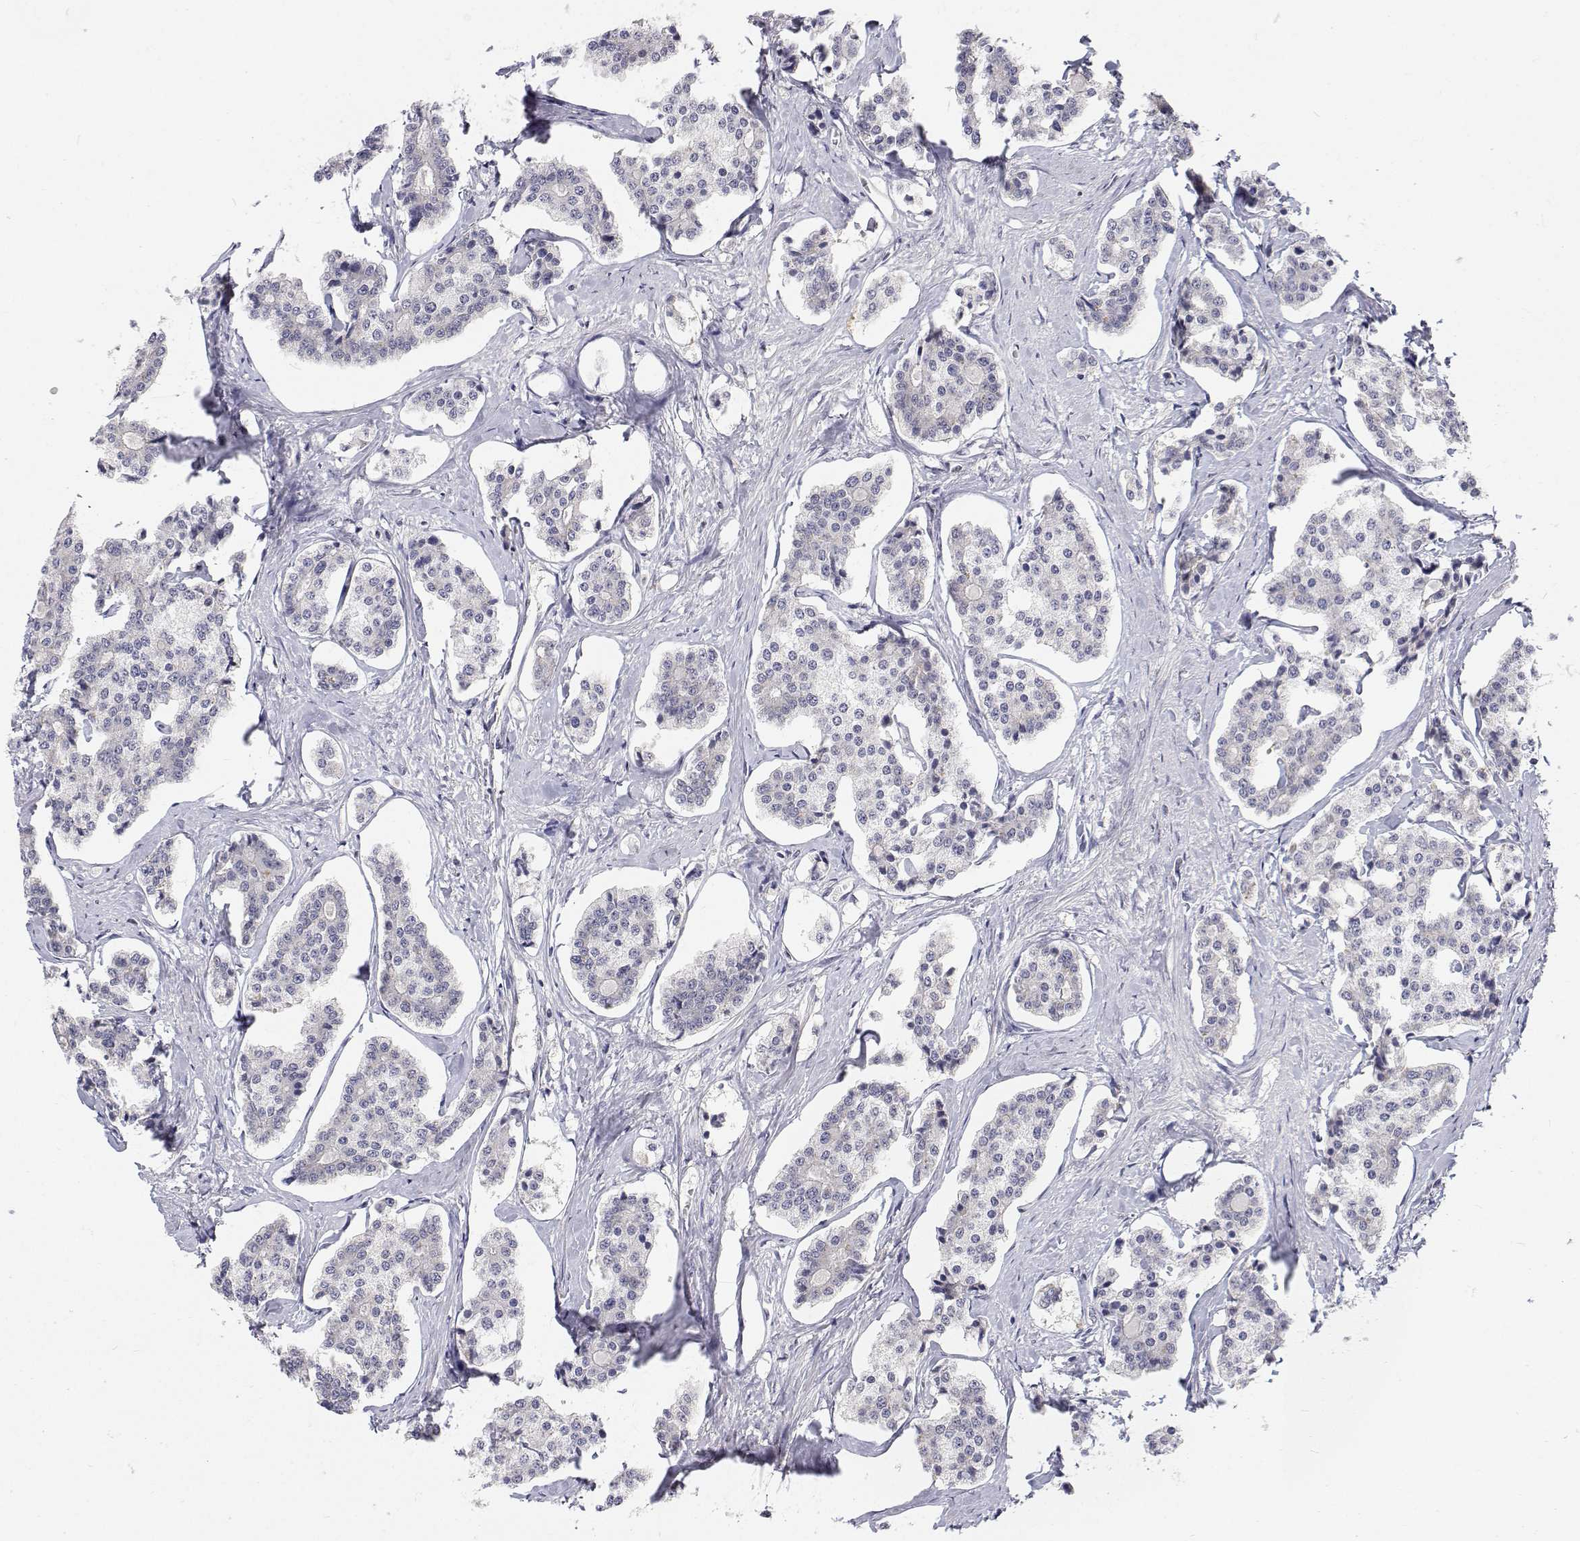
{"staining": {"intensity": "negative", "quantity": "none", "location": "none"}, "tissue": "carcinoid", "cell_type": "Tumor cells", "image_type": "cancer", "snomed": [{"axis": "morphology", "description": "Carcinoid, malignant, NOS"}, {"axis": "topography", "description": "Small intestine"}], "caption": "Image shows no protein staining in tumor cells of carcinoid tissue.", "gene": "MYPN", "patient": {"sex": "female", "age": 65}}